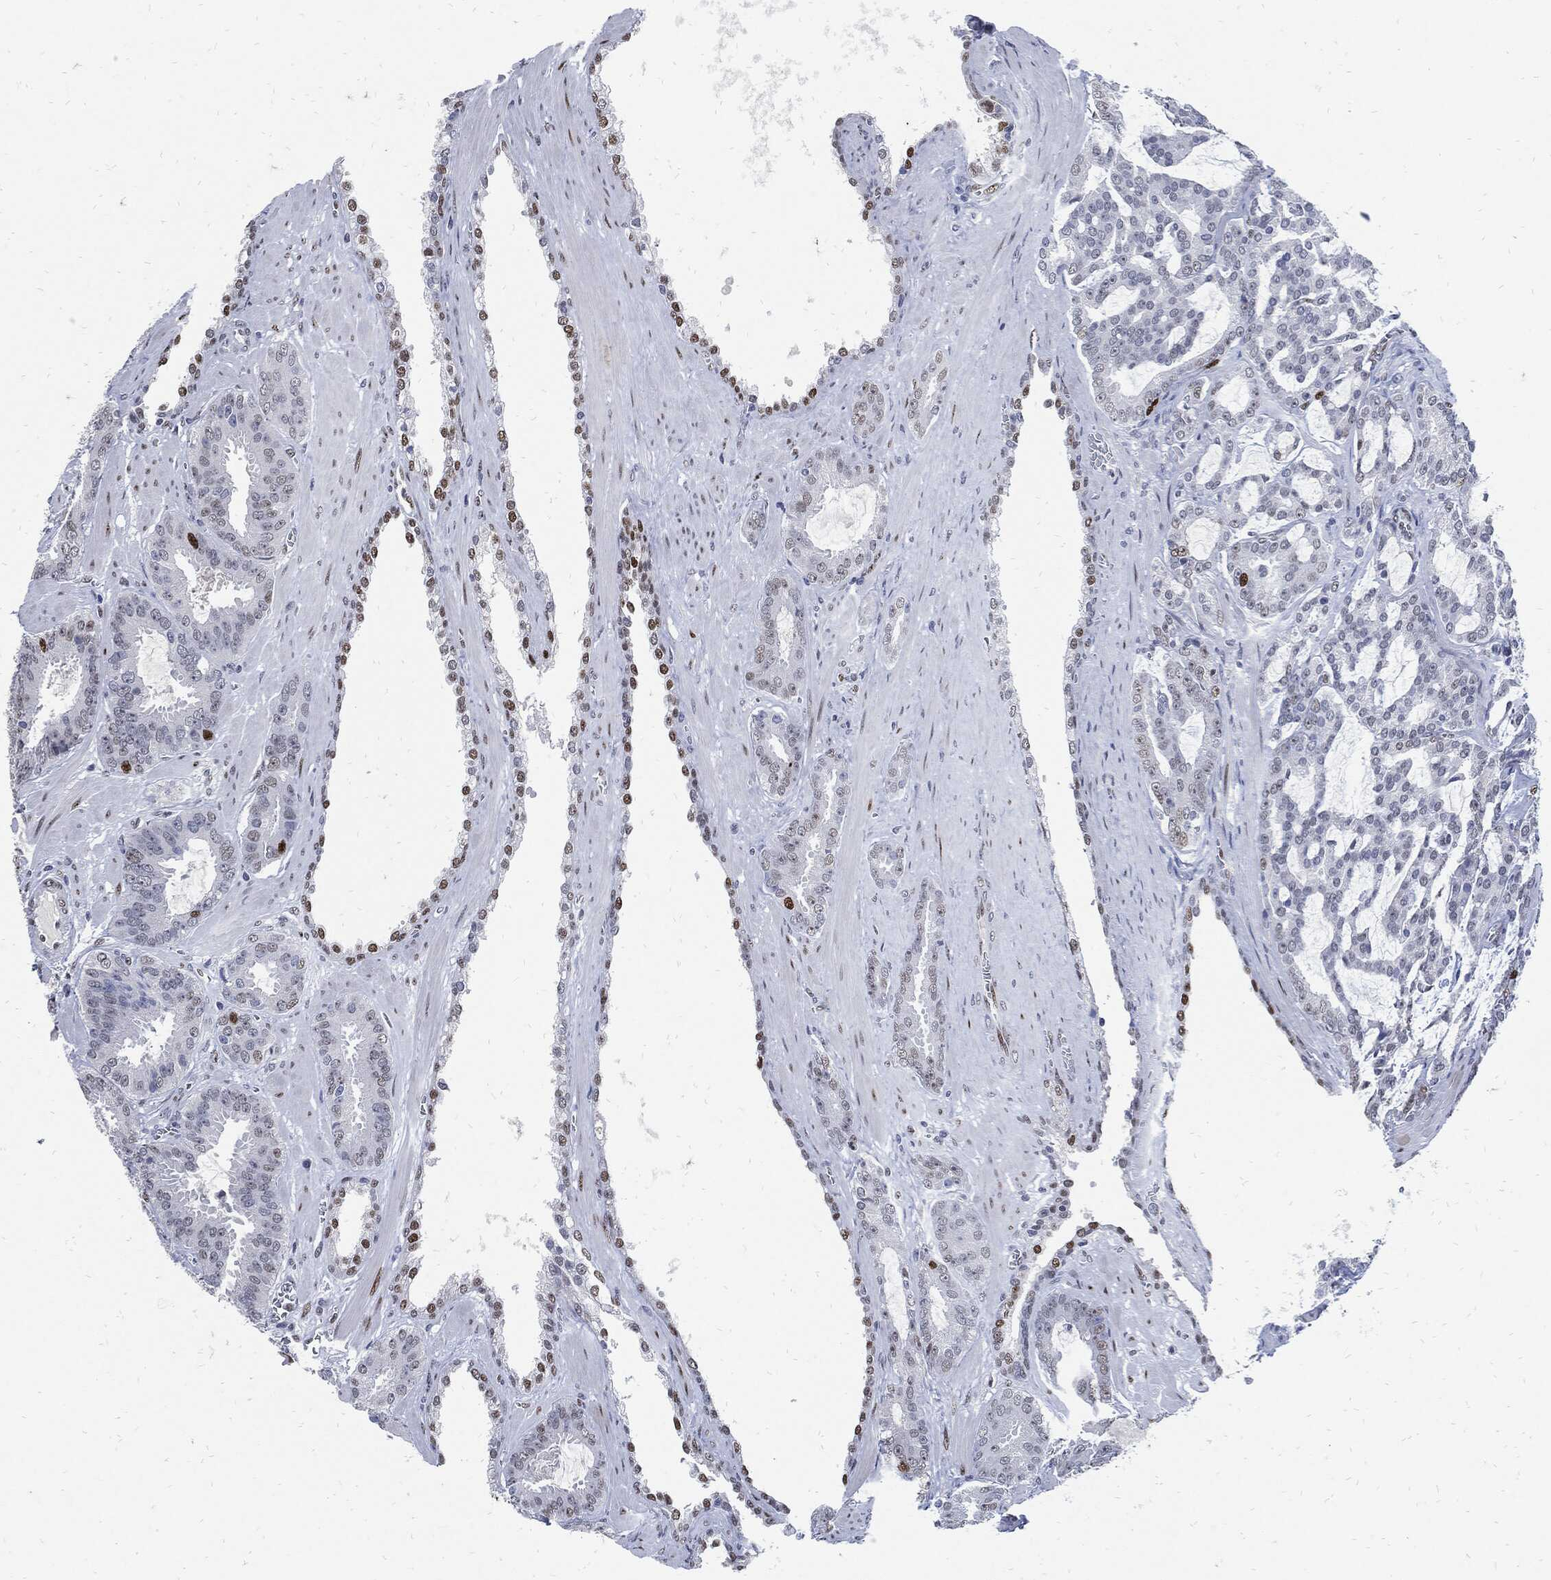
{"staining": {"intensity": "strong", "quantity": "<25%", "location": "nuclear"}, "tissue": "prostate cancer", "cell_type": "Tumor cells", "image_type": "cancer", "snomed": [{"axis": "morphology", "description": "Adenocarcinoma, NOS"}, {"axis": "topography", "description": "Prostate"}], "caption": "Prostate cancer stained with a brown dye shows strong nuclear positive staining in about <25% of tumor cells.", "gene": "NBN", "patient": {"sex": "male", "age": 67}}